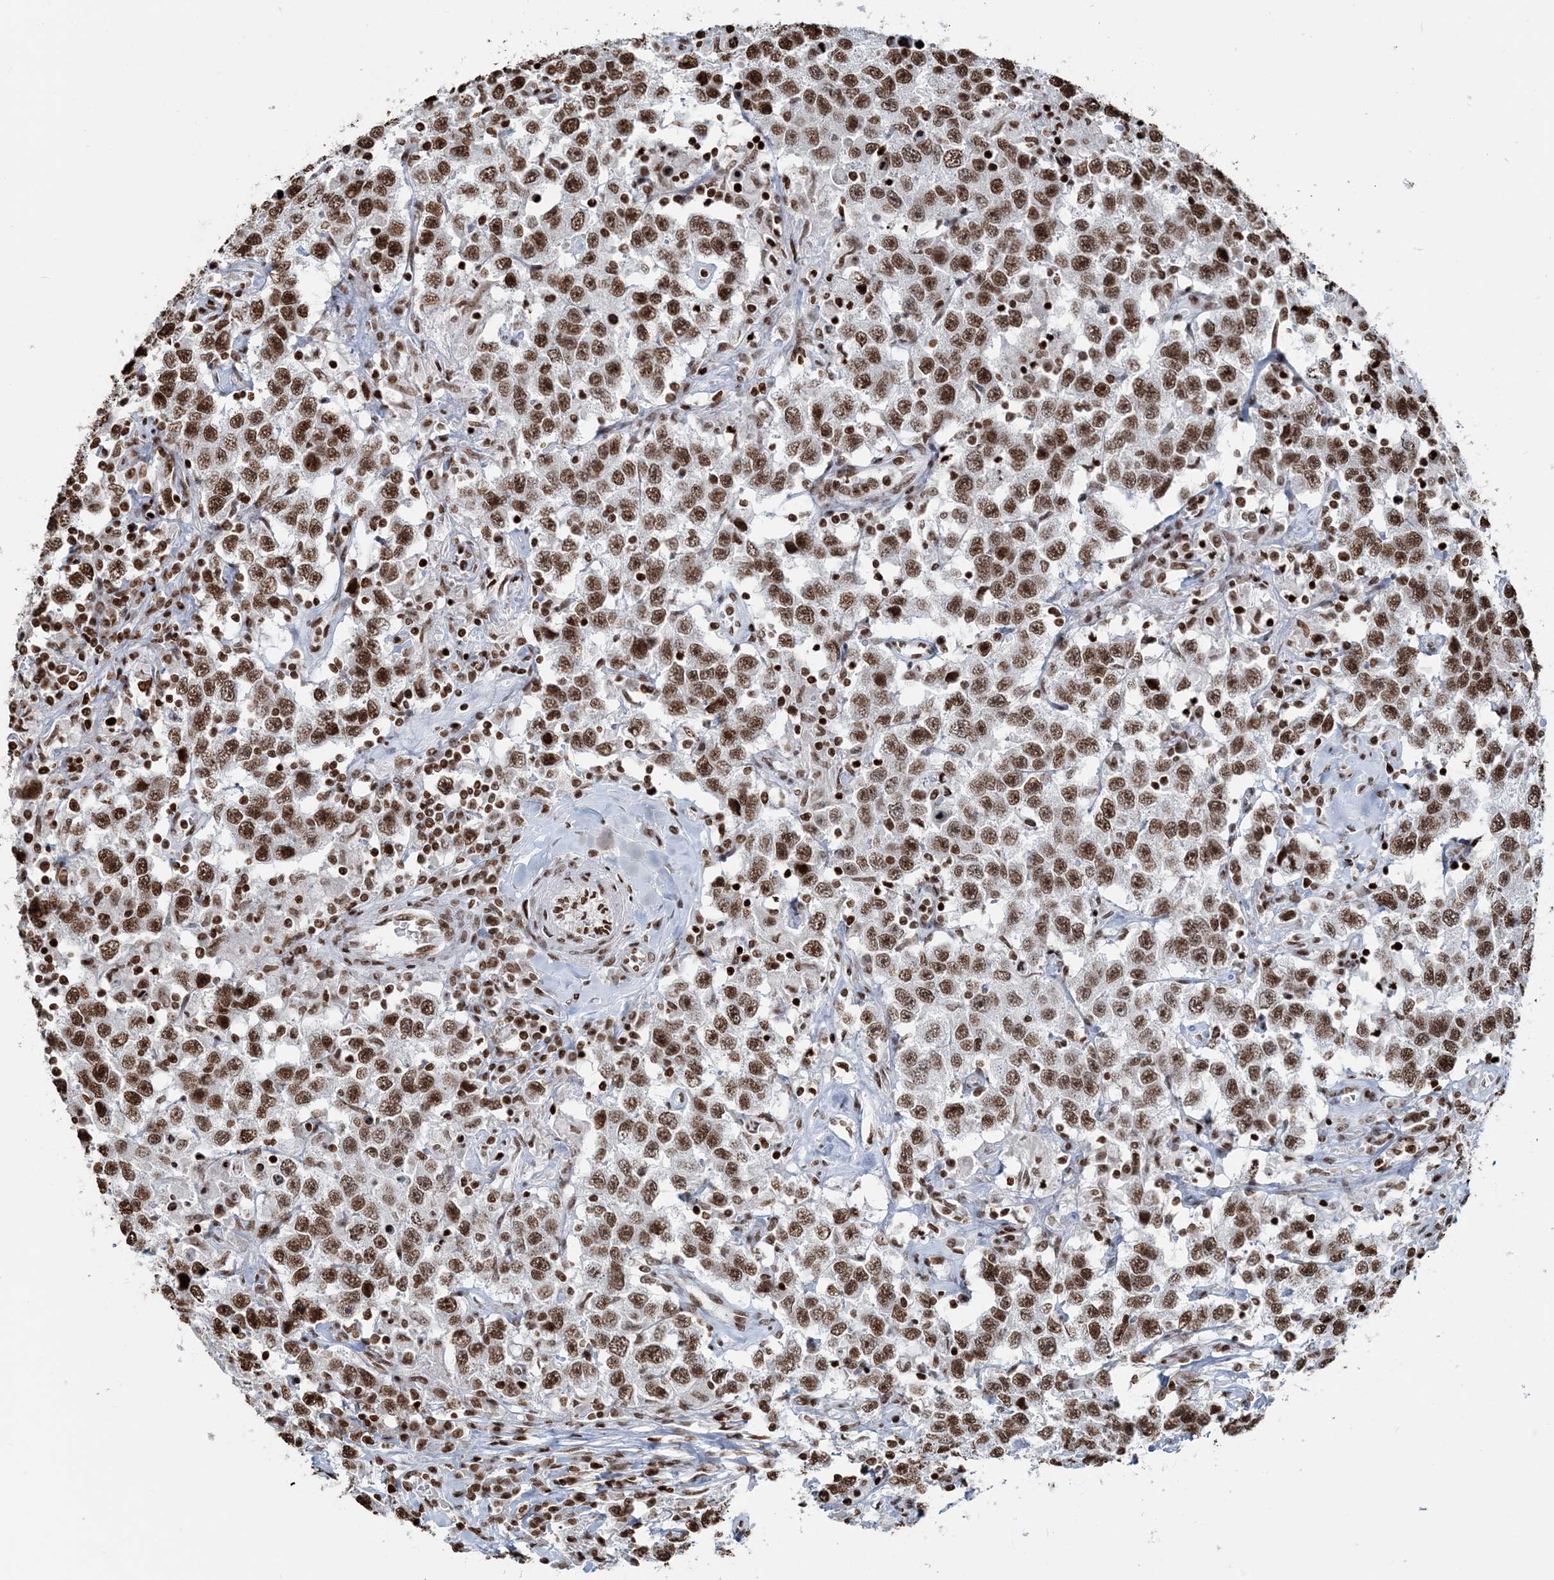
{"staining": {"intensity": "moderate", "quantity": ">75%", "location": "nuclear"}, "tissue": "testis cancer", "cell_type": "Tumor cells", "image_type": "cancer", "snomed": [{"axis": "morphology", "description": "Seminoma, NOS"}, {"axis": "topography", "description": "Testis"}], "caption": "Immunohistochemistry of human seminoma (testis) reveals medium levels of moderate nuclear expression in about >75% of tumor cells.", "gene": "H3-3B", "patient": {"sex": "male", "age": 41}}